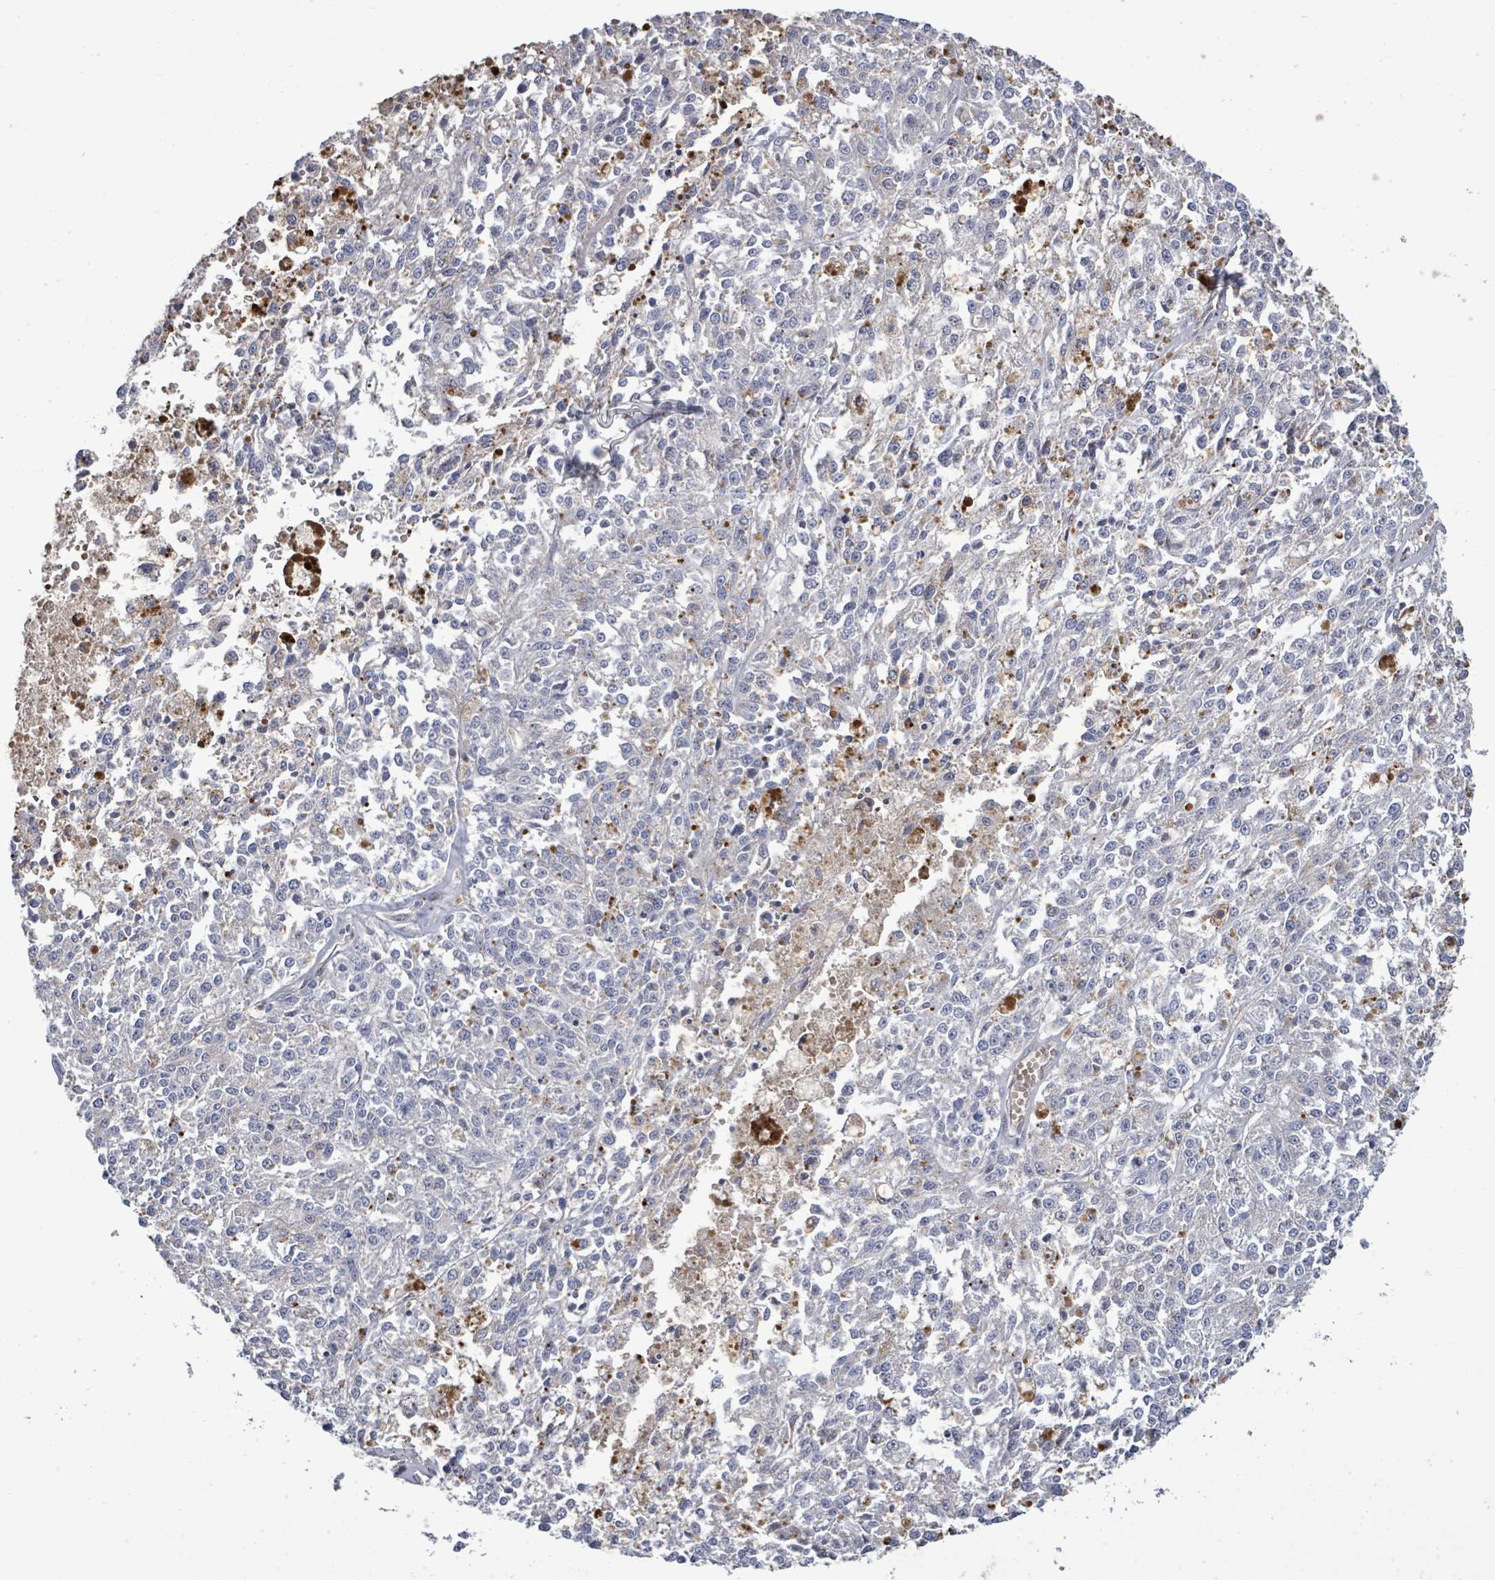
{"staining": {"intensity": "negative", "quantity": "none", "location": "none"}, "tissue": "melanoma", "cell_type": "Tumor cells", "image_type": "cancer", "snomed": [{"axis": "morphology", "description": "Malignant melanoma, NOS"}, {"axis": "topography", "description": "Skin"}], "caption": "DAB immunohistochemical staining of human melanoma reveals no significant staining in tumor cells.", "gene": "MTMR12", "patient": {"sex": "female", "age": 64}}